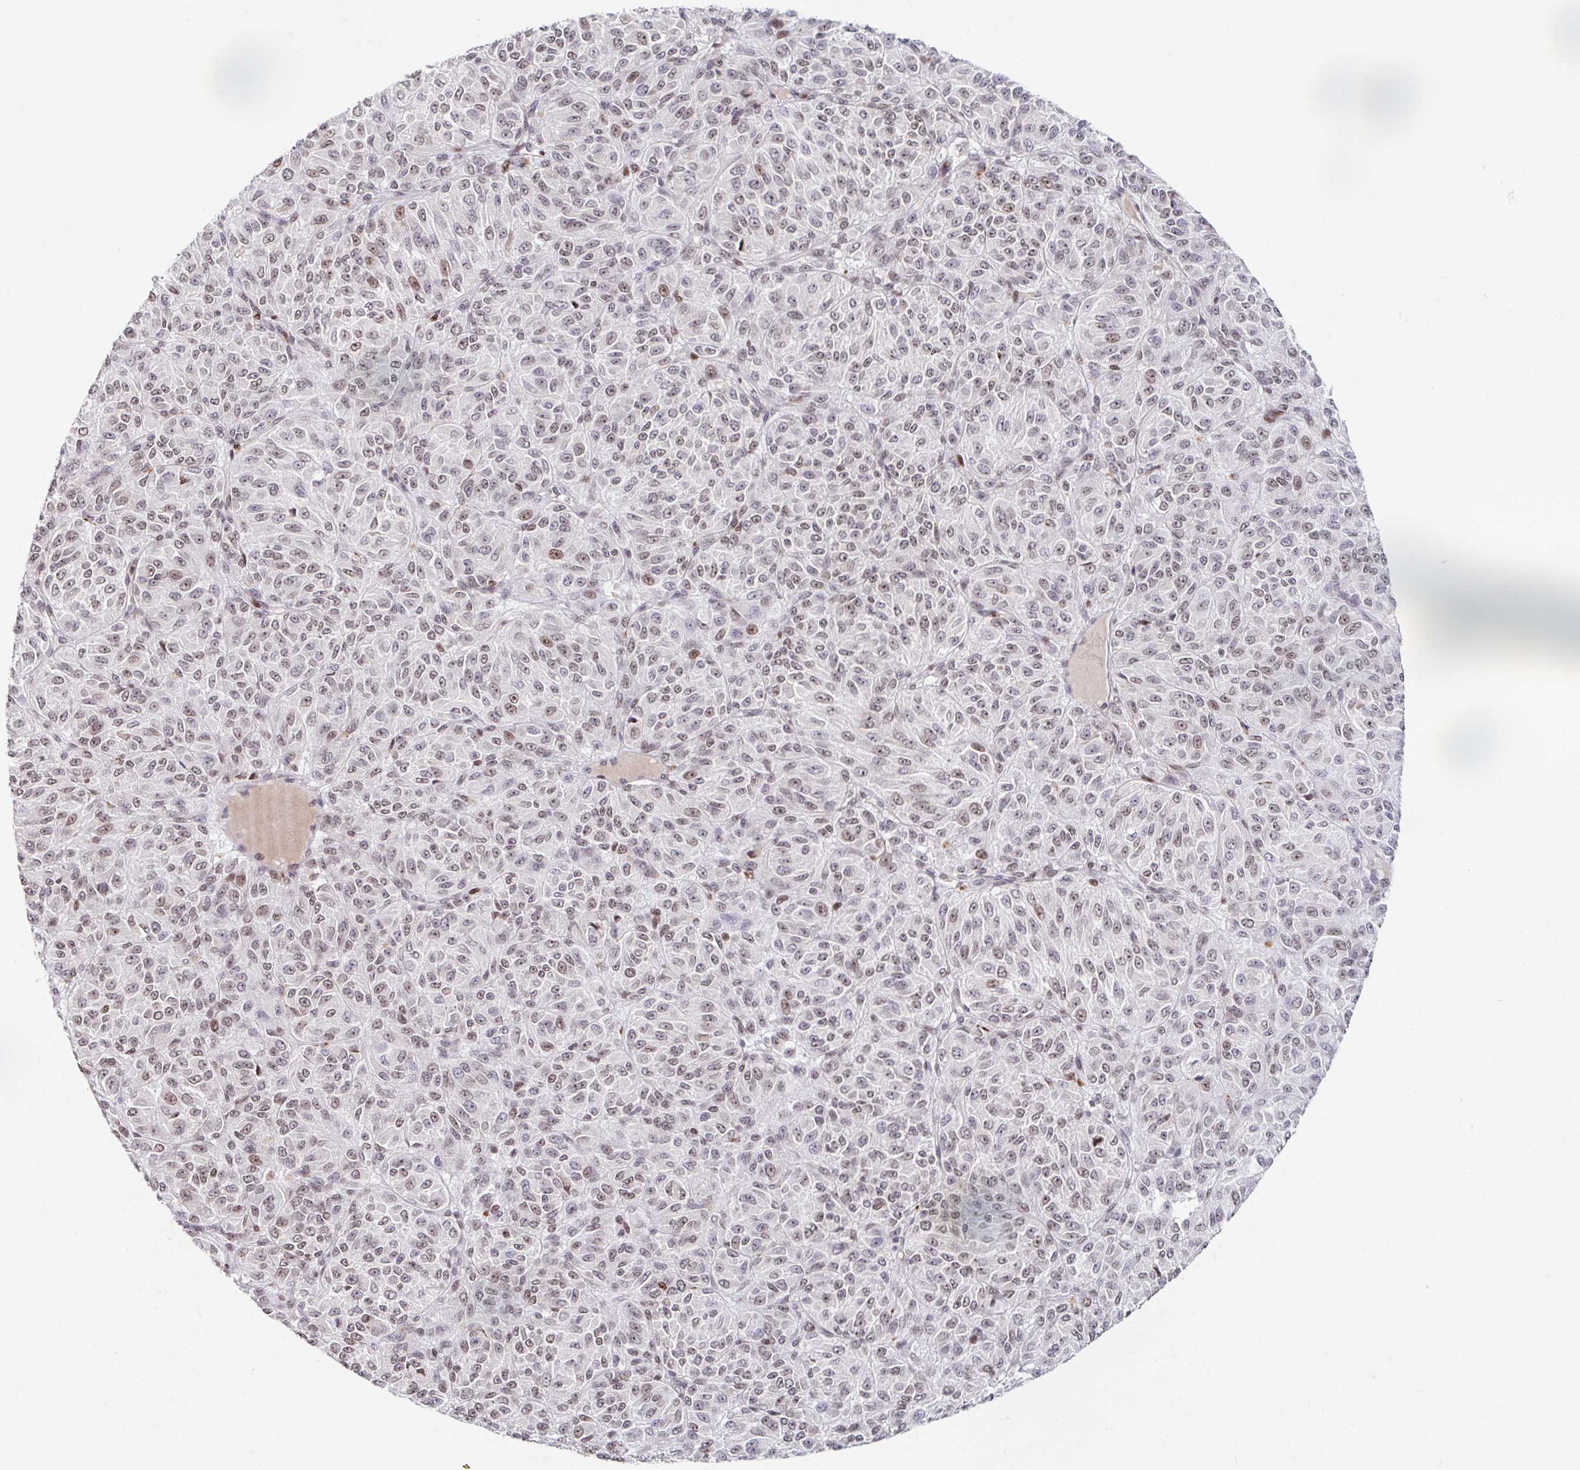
{"staining": {"intensity": "weak", "quantity": ">75%", "location": "nuclear"}, "tissue": "melanoma", "cell_type": "Tumor cells", "image_type": "cancer", "snomed": [{"axis": "morphology", "description": "Malignant melanoma, Metastatic site"}, {"axis": "topography", "description": "Brain"}], "caption": "Protein positivity by IHC demonstrates weak nuclear expression in approximately >75% of tumor cells in melanoma.", "gene": "C19orf53", "patient": {"sex": "female", "age": 56}}